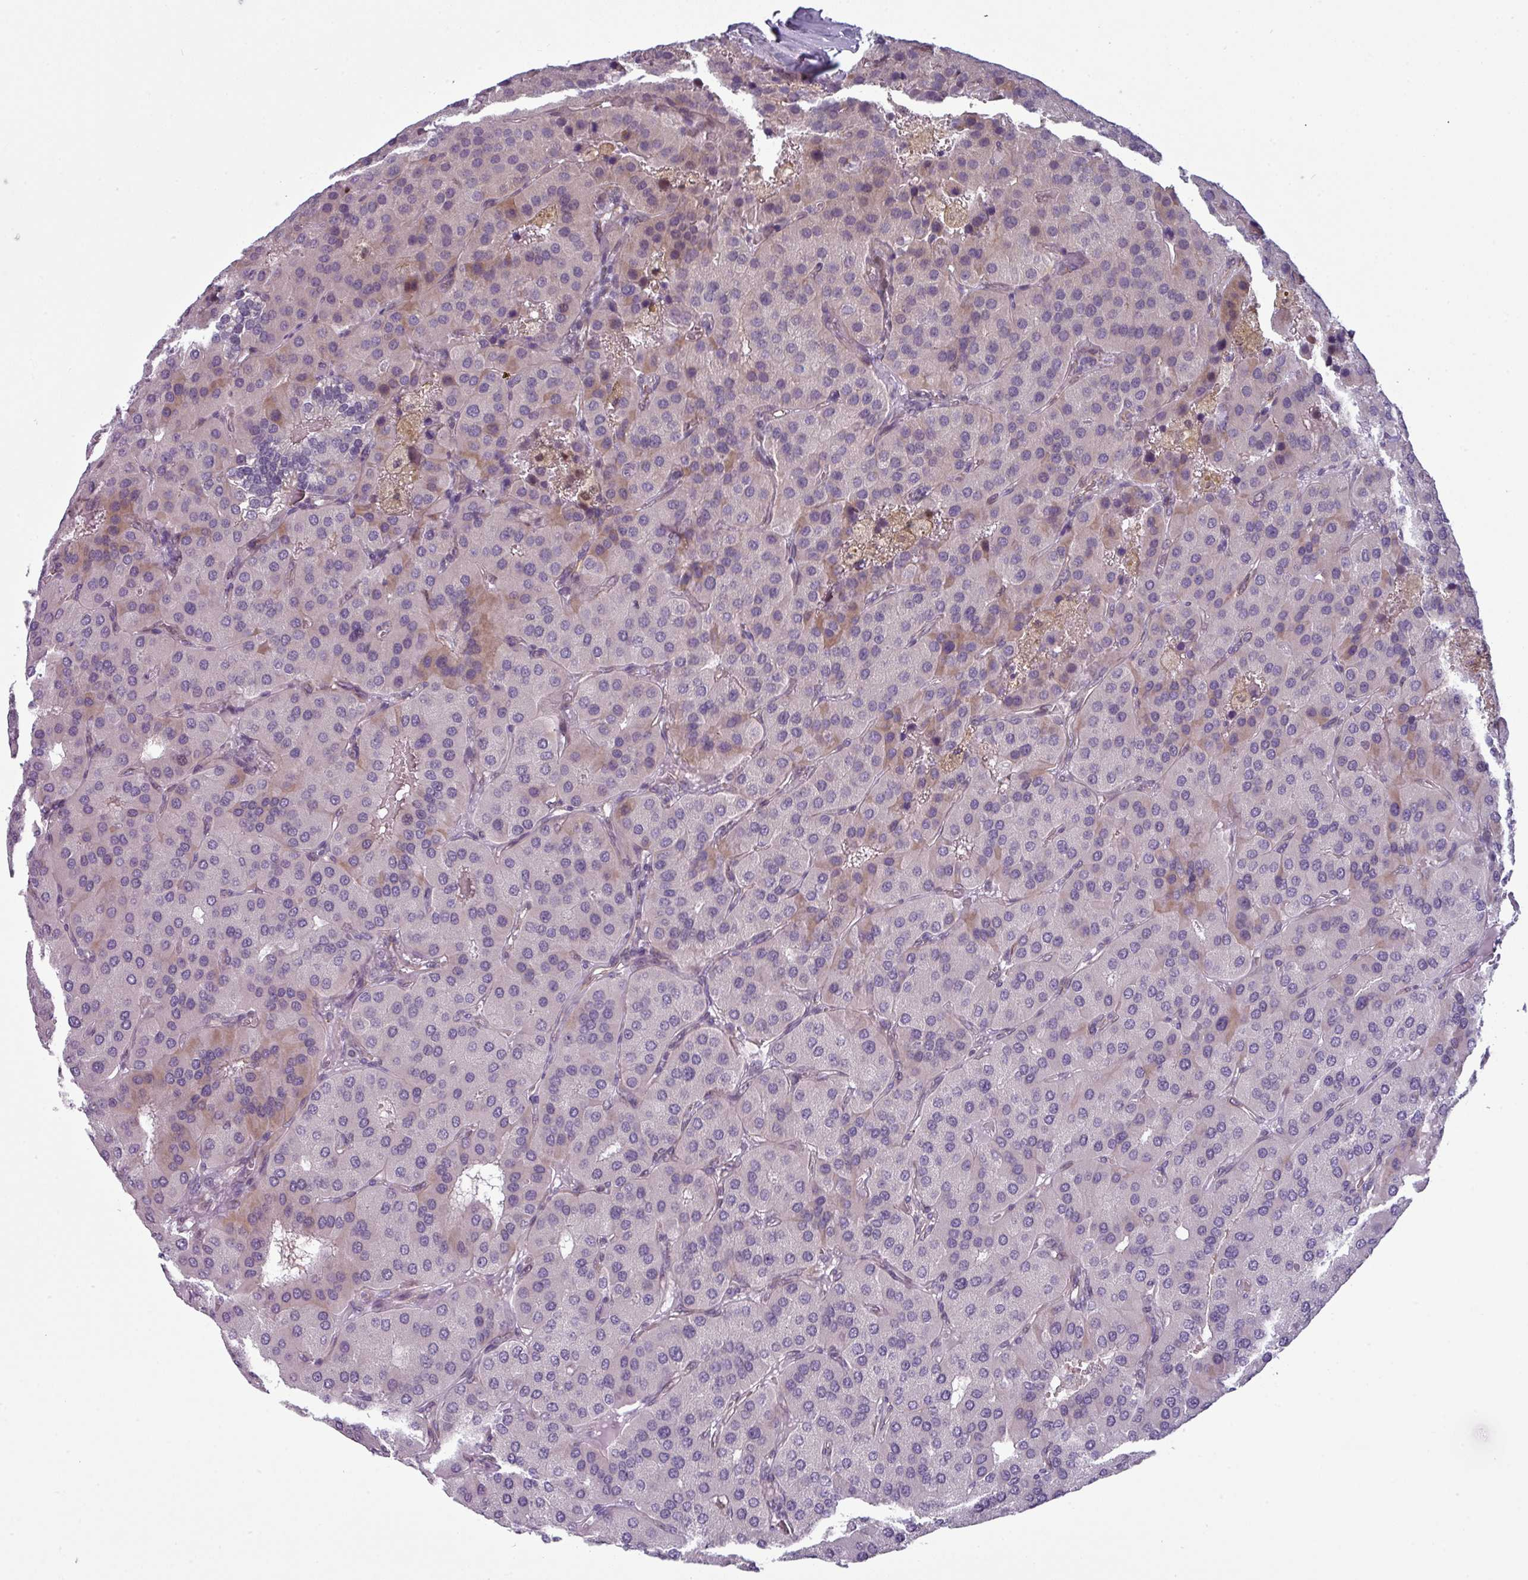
{"staining": {"intensity": "weak", "quantity": "<25%", "location": "cytoplasmic/membranous"}, "tissue": "parathyroid gland", "cell_type": "Glandular cells", "image_type": "normal", "snomed": [{"axis": "morphology", "description": "Normal tissue, NOS"}, {"axis": "morphology", "description": "Adenoma, NOS"}, {"axis": "topography", "description": "Parathyroid gland"}], "caption": "Immunohistochemical staining of benign parathyroid gland exhibits no significant staining in glandular cells. (DAB (3,3'-diaminobenzidine) immunohistochemistry visualized using brightfield microscopy, high magnification).", "gene": "PRAMEF12", "patient": {"sex": "female", "age": 86}}